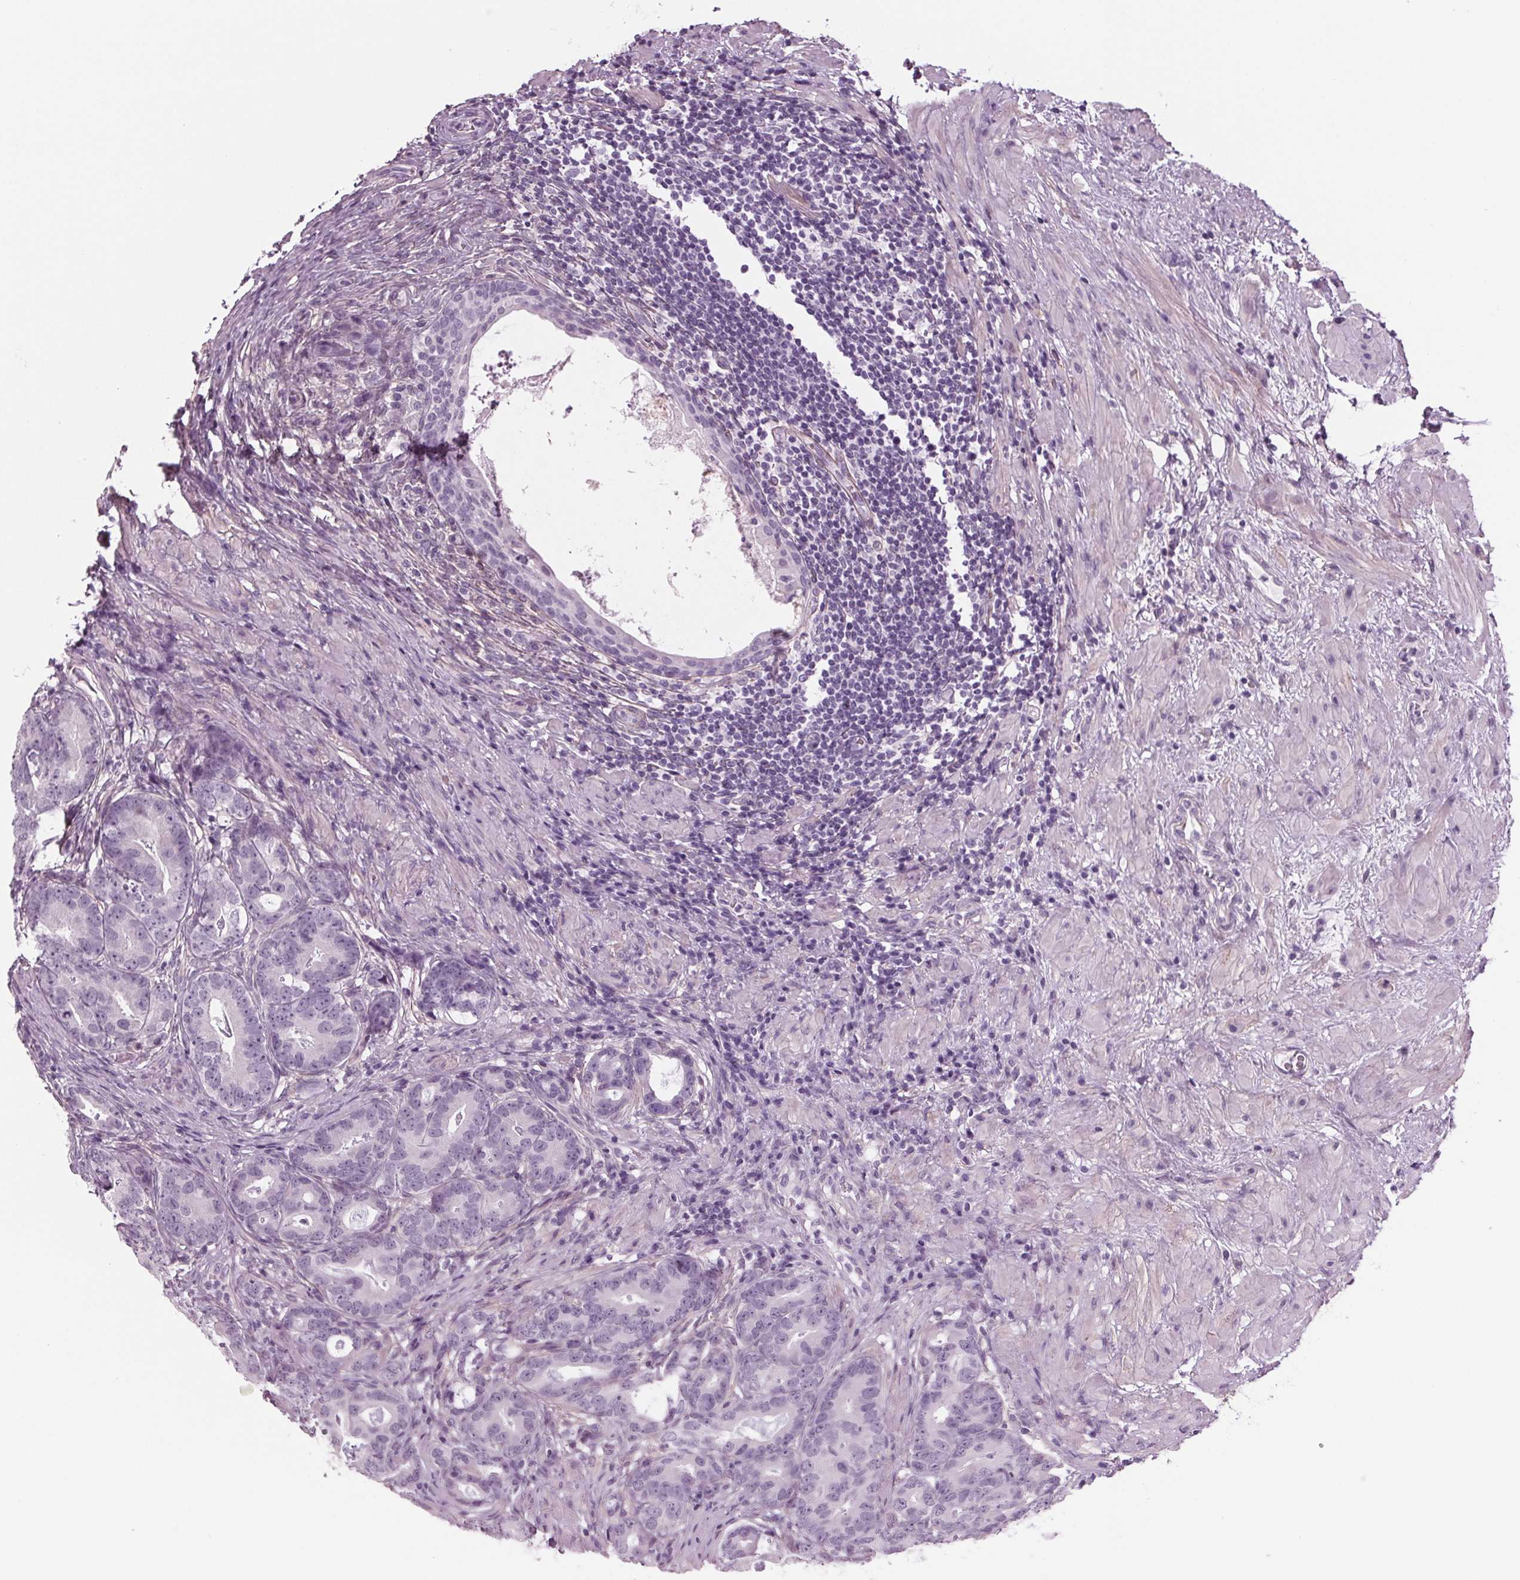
{"staining": {"intensity": "negative", "quantity": "none", "location": "none"}, "tissue": "prostate cancer", "cell_type": "Tumor cells", "image_type": "cancer", "snomed": [{"axis": "morphology", "description": "Adenocarcinoma, Low grade"}, {"axis": "topography", "description": "Prostate and seminal vesicle, NOS"}], "caption": "There is no significant expression in tumor cells of prostate cancer (low-grade adenocarcinoma). (DAB (3,3'-diaminobenzidine) IHC, high magnification).", "gene": "BHLHE22", "patient": {"sex": "male", "age": 71}}